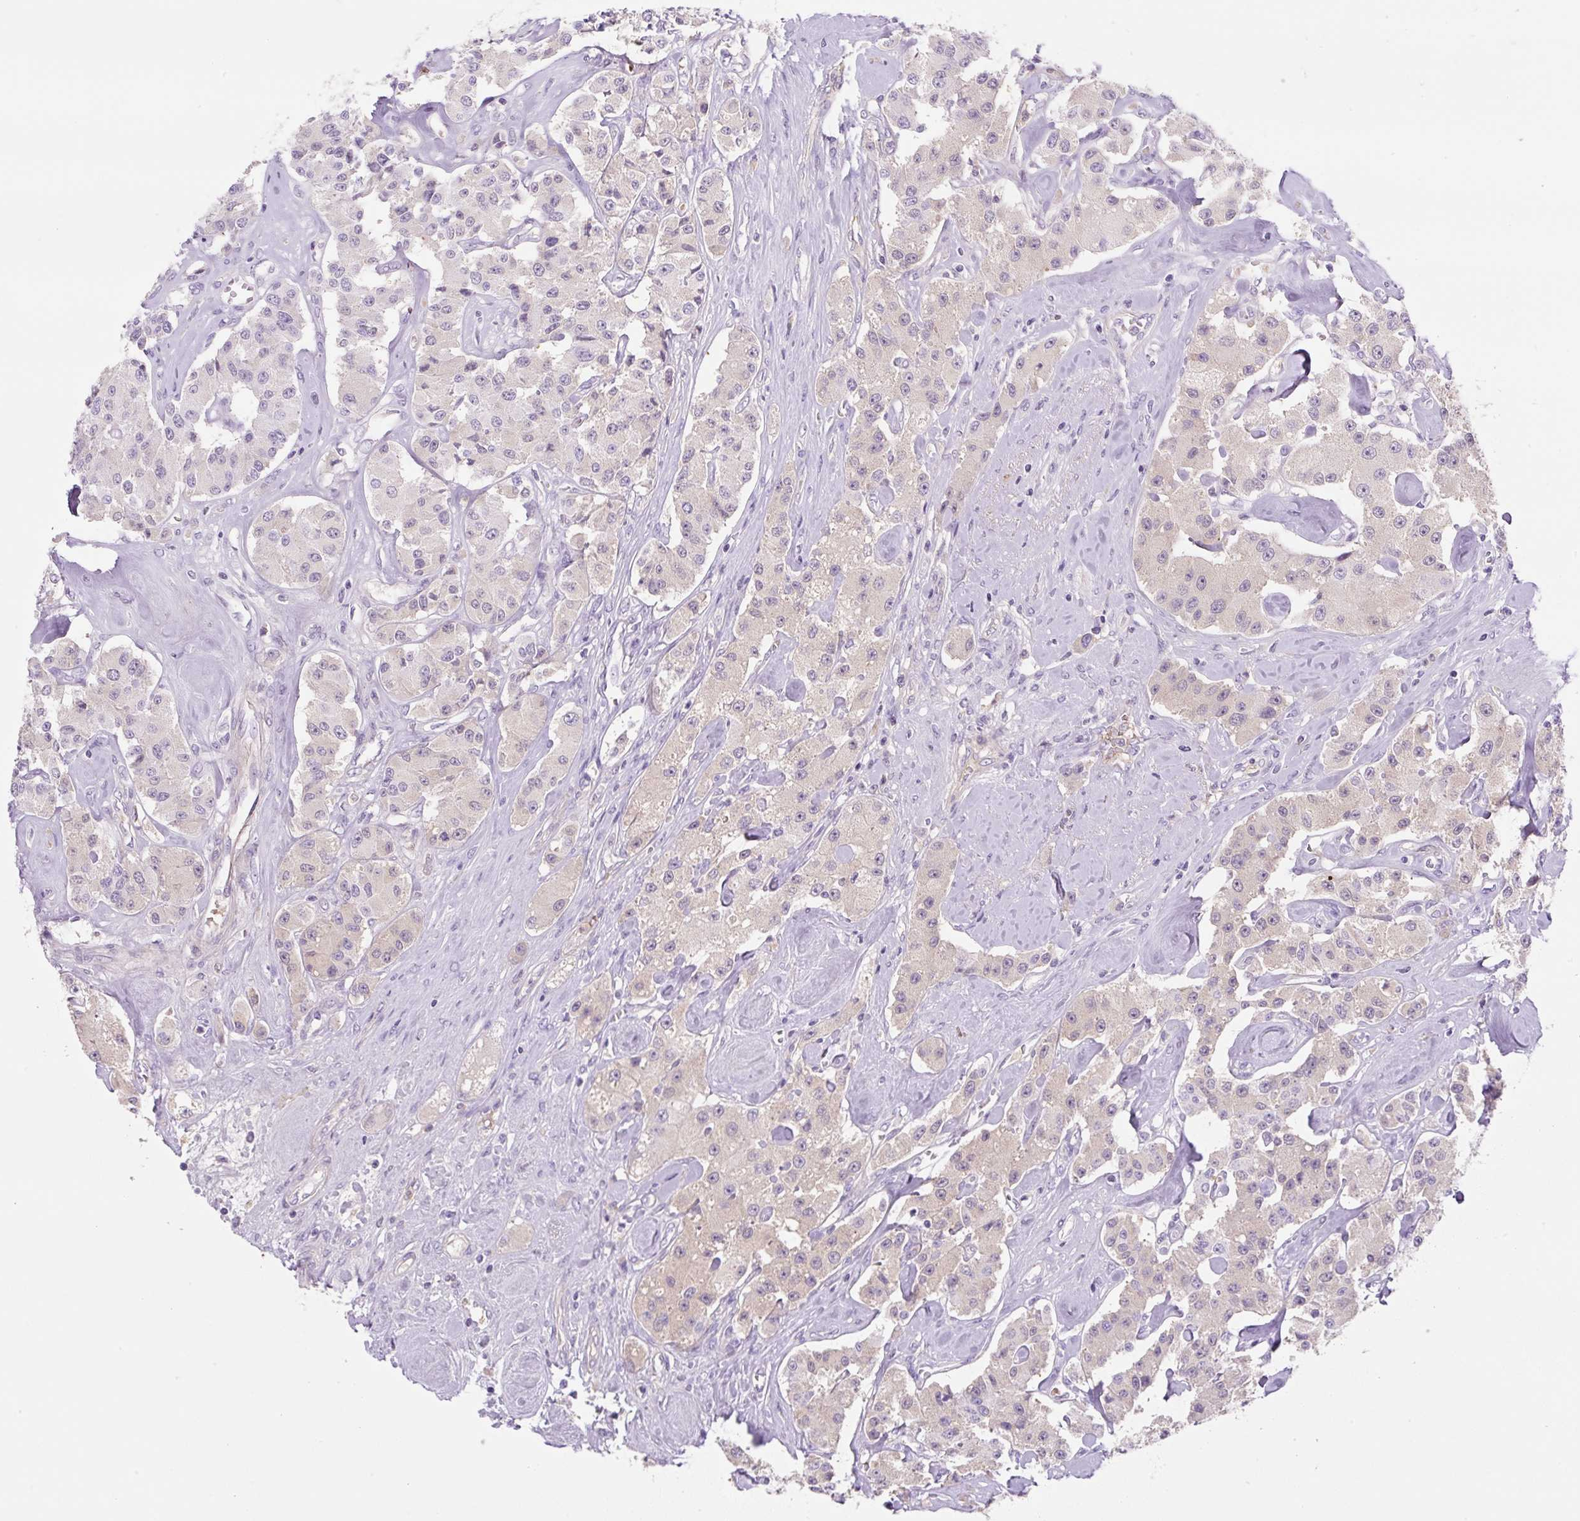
{"staining": {"intensity": "negative", "quantity": "none", "location": "none"}, "tissue": "carcinoid", "cell_type": "Tumor cells", "image_type": "cancer", "snomed": [{"axis": "morphology", "description": "Carcinoid, malignant, NOS"}, {"axis": "topography", "description": "Pancreas"}], "caption": "IHC image of neoplastic tissue: carcinoid stained with DAB (3,3'-diaminobenzidine) reveals no significant protein staining in tumor cells.", "gene": "TDRD15", "patient": {"sex": "male", "age": 41}}